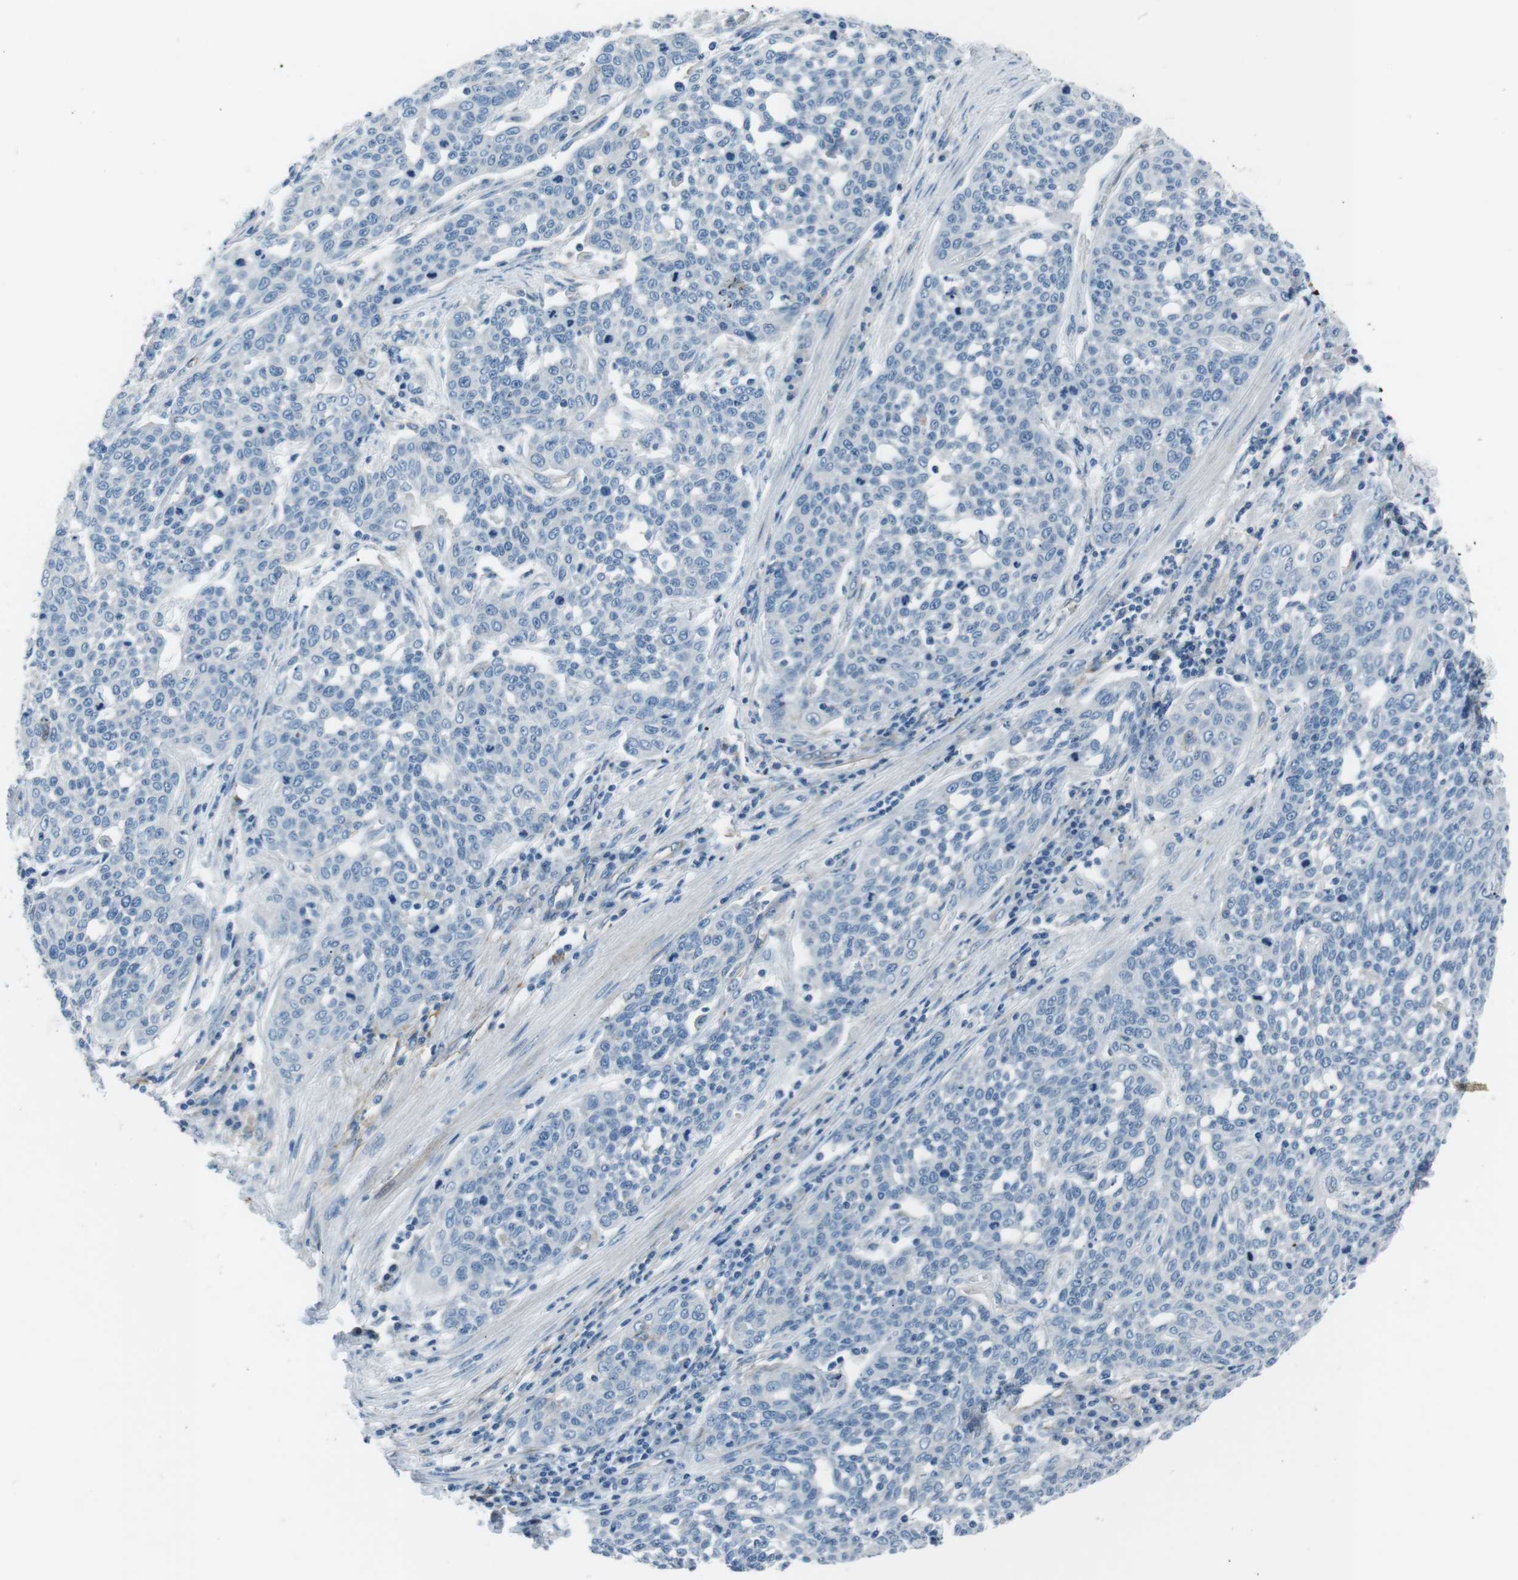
{"staining": {"intensity": "negative", "quantity": "none", "location": "none"}, "tissue": "cervical cancer", "cell_type": "Tumor cells", "image_type": "cancer", "snomed": [{"axis": "morphology", "description": "Squamous cell carcinoma, NOS"}, {"axis": "topography", "description": "Cervix"}], "caption": "This is an immunohistochemistry (IHC) photomicrograph of human cervical squamous cell carcinoma. There is no positivity in tumor cells.", "gene": "CSF2RA", "patient": {"sex": "female", "age": 34}}